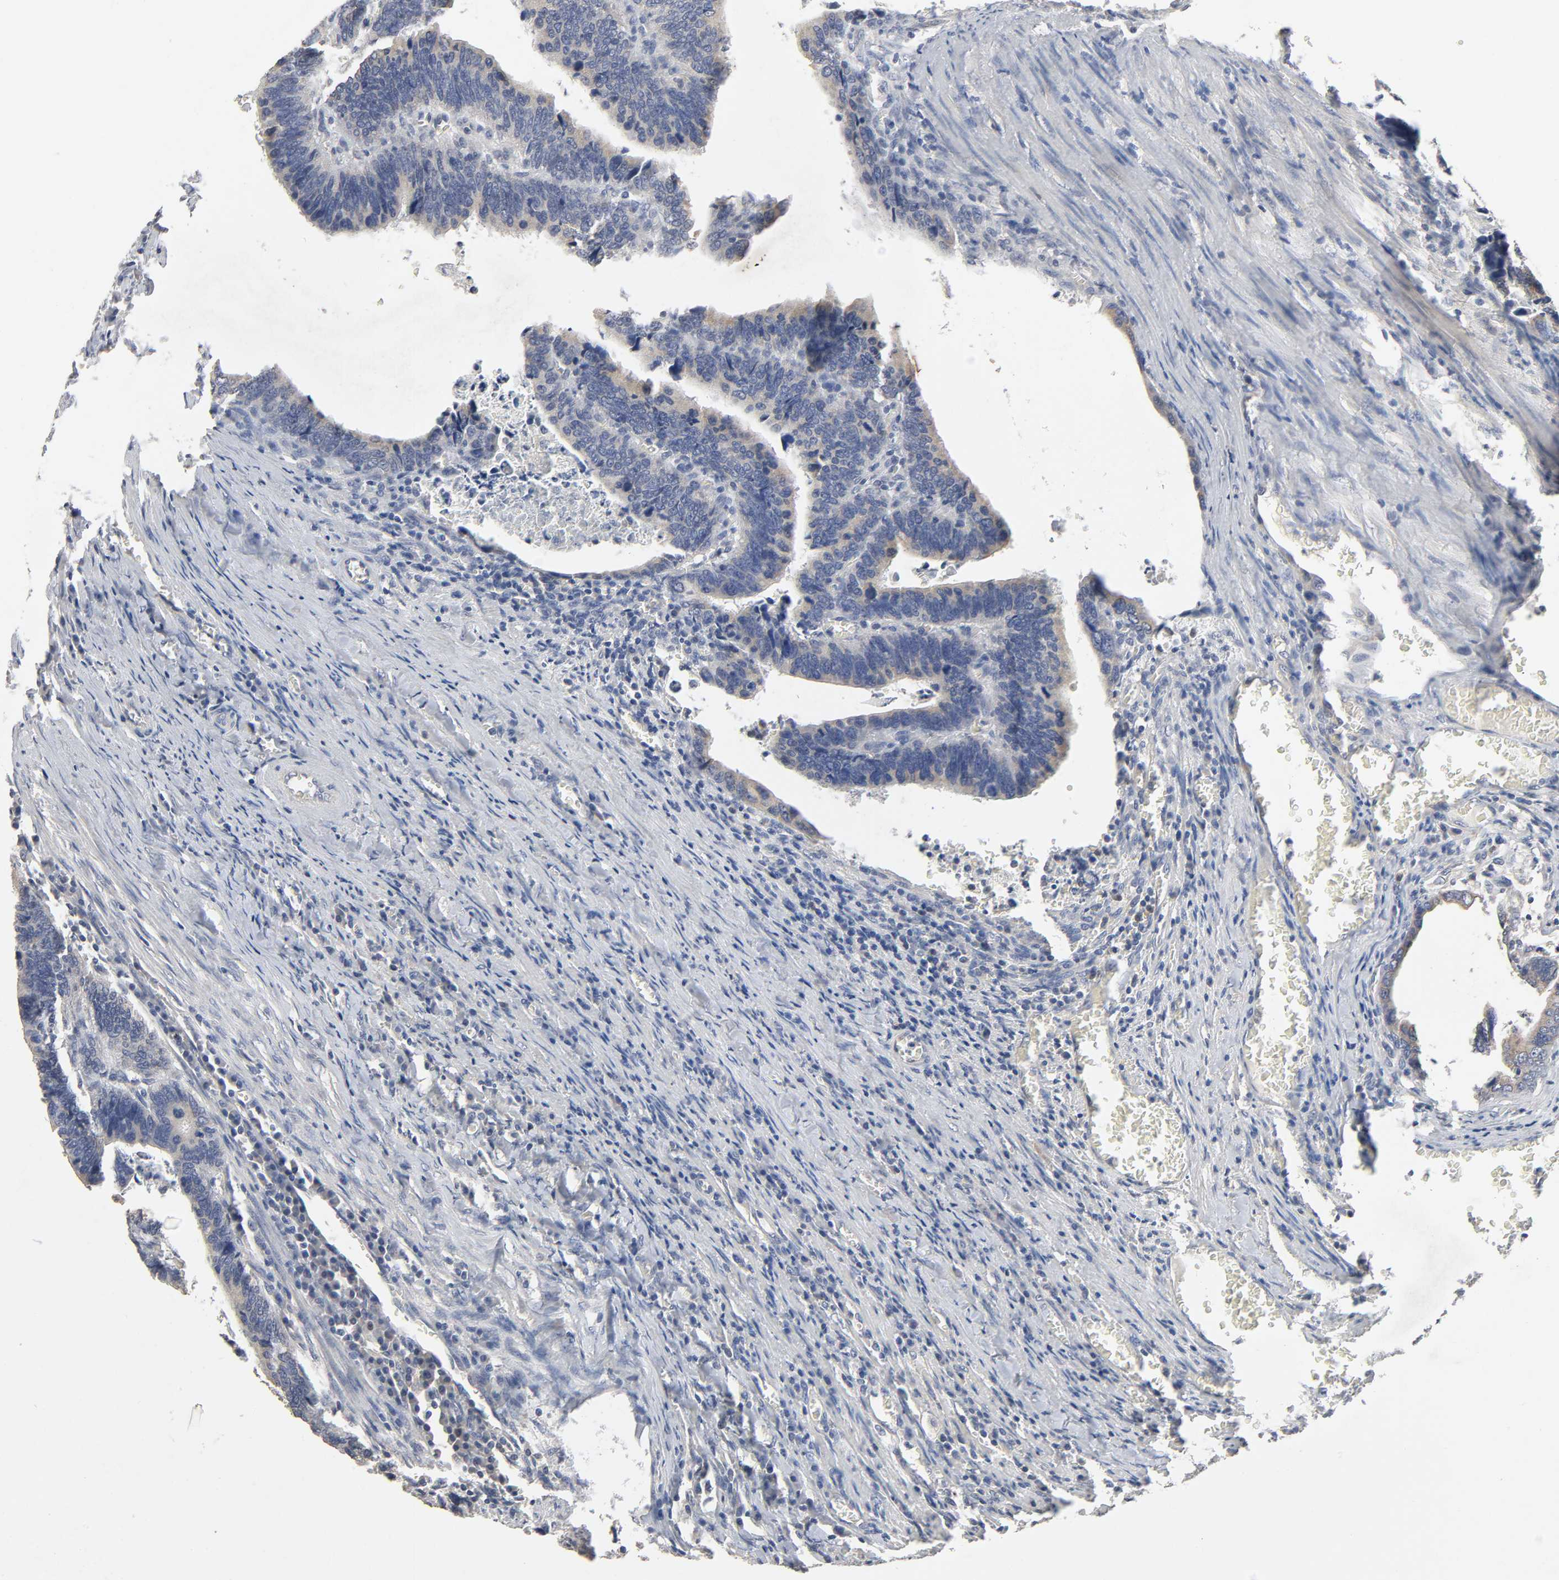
{"staining": {"intensity": "weak", "quantity": "<25%", "location": "cytoplasmic/membranous"}, "tissue": "colorectal cancer", "cell_type": "Tumor cells", "image_type": "cancer", "snomed": [{"axis": "morphology", "description": "Adenocarcinoma, NOS"}, {"axis": "topography", "description": "Colon"}], "caption": "Tumor cells show no significant staining in colorectal cancer (adenocarcinoma). (DAB immunohistochemistry (IHC), high magnification).", "gene": "SLC10A2", "patient": {"sex": "male", "age": 72}}